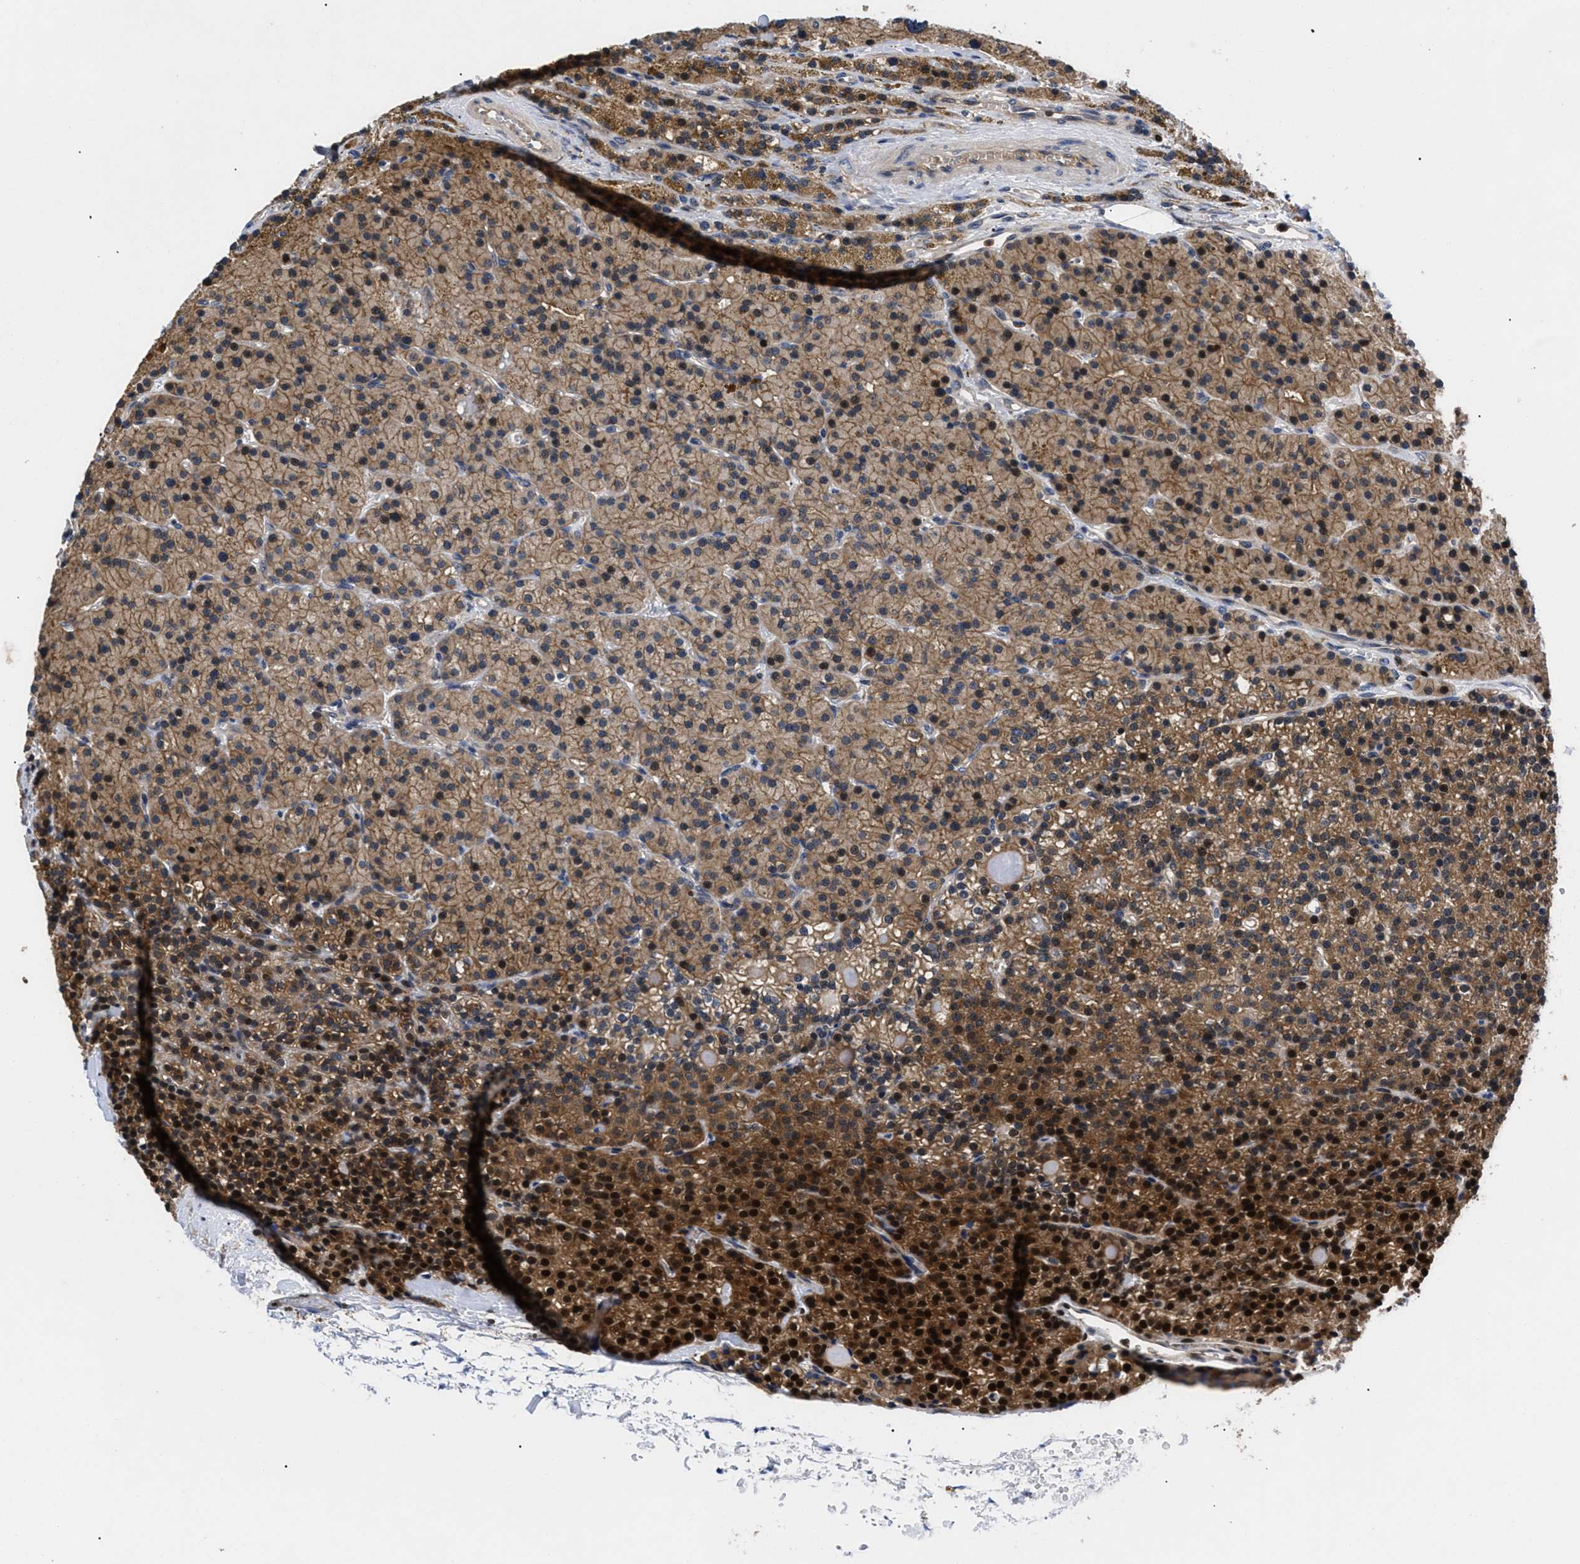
{"staining": {"intensity": "strong", "quantity": ">75%", "location": "cytoplasmic/membranous,nuclear"}, "tissue": "parathyroid gland", "cell_type": "Glandular cells", "image_type": "normal", "snomed": [{"axis": "morphology", "description": "Normal tissue, NOS"}, {"axis": "morphology", "description": "Adenoma, NOS"}, {"axis": "topography", "description": "Parathyroid gland"}], "caption": "Parathyroid gland stained with DAB (3,3'-diaminobenzidine) immunohistochemistry (IHC) displays high levels of strong cytoplasmic/membranous,nuclear positivity in about >75% of glandular cells. Using DAB (3,3'-diaminobenzidine) (brown) and hematoxylin (blue) stains, captured at high magnification using brightfield microscopy.", "gene": "FAM200A", "patient": {"sex": "male", "age": 75}}